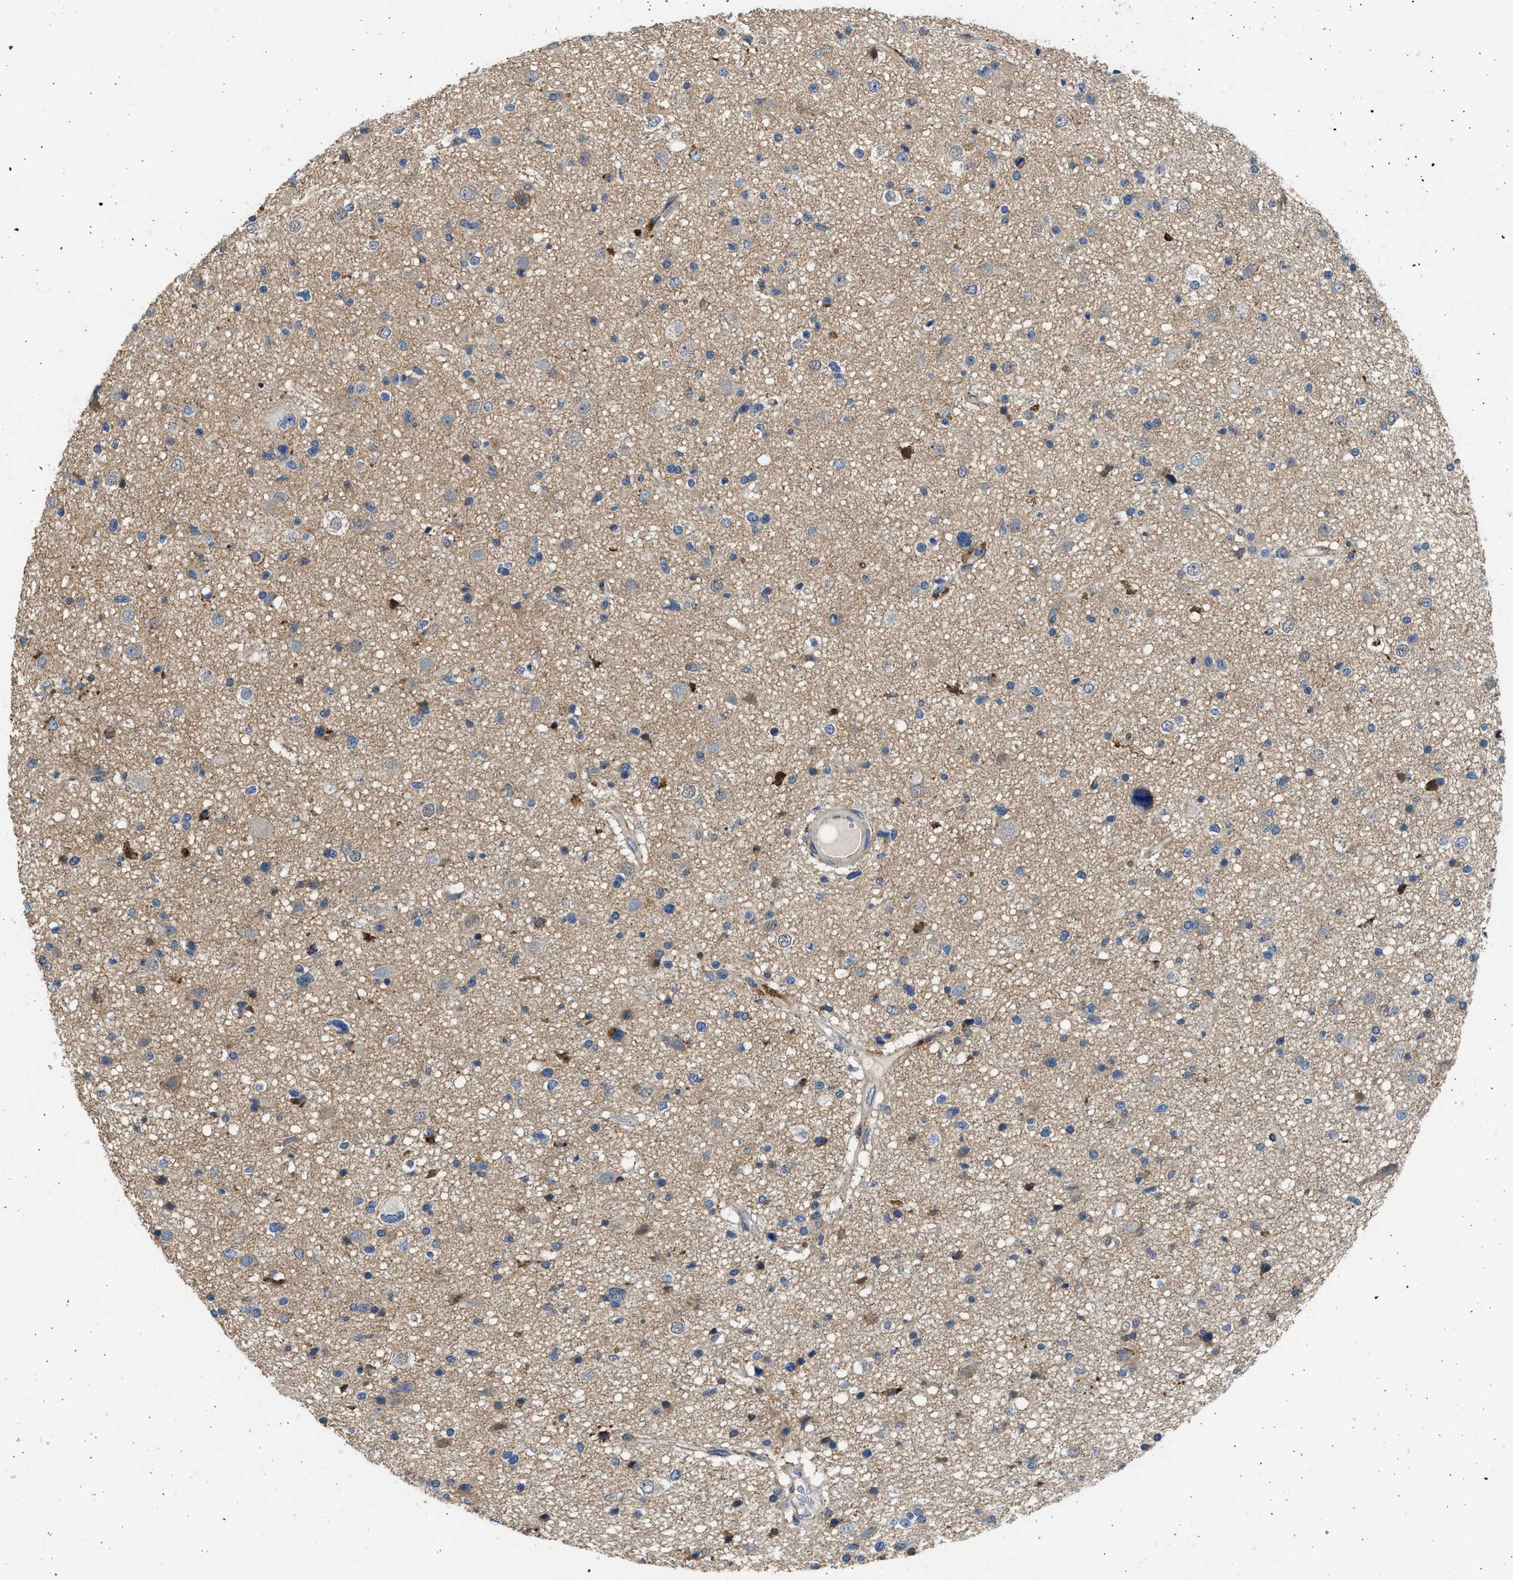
{"staining": {"intensity": "weak", "quantity": "25%-75%", "location": "cytoplasmic/membranous"}, "tissue": "glioma", "cell_type": "Tumor cells", "image_type": "cancer", "snomed": [{"axis": "morphology", "description": "Glioma, malignant, High grade"}, {"axis": "topography", "description": "Brain"}], "caption": "An immunohistochemistry photomicrograph of neoplastic tissue is shown. Protein staining in brown highlights weak cytoplasmic/membranous positivity in glioma within tumor cells.", "gene": "PLD2", "patient": {"sex": "male", "age": 33}}